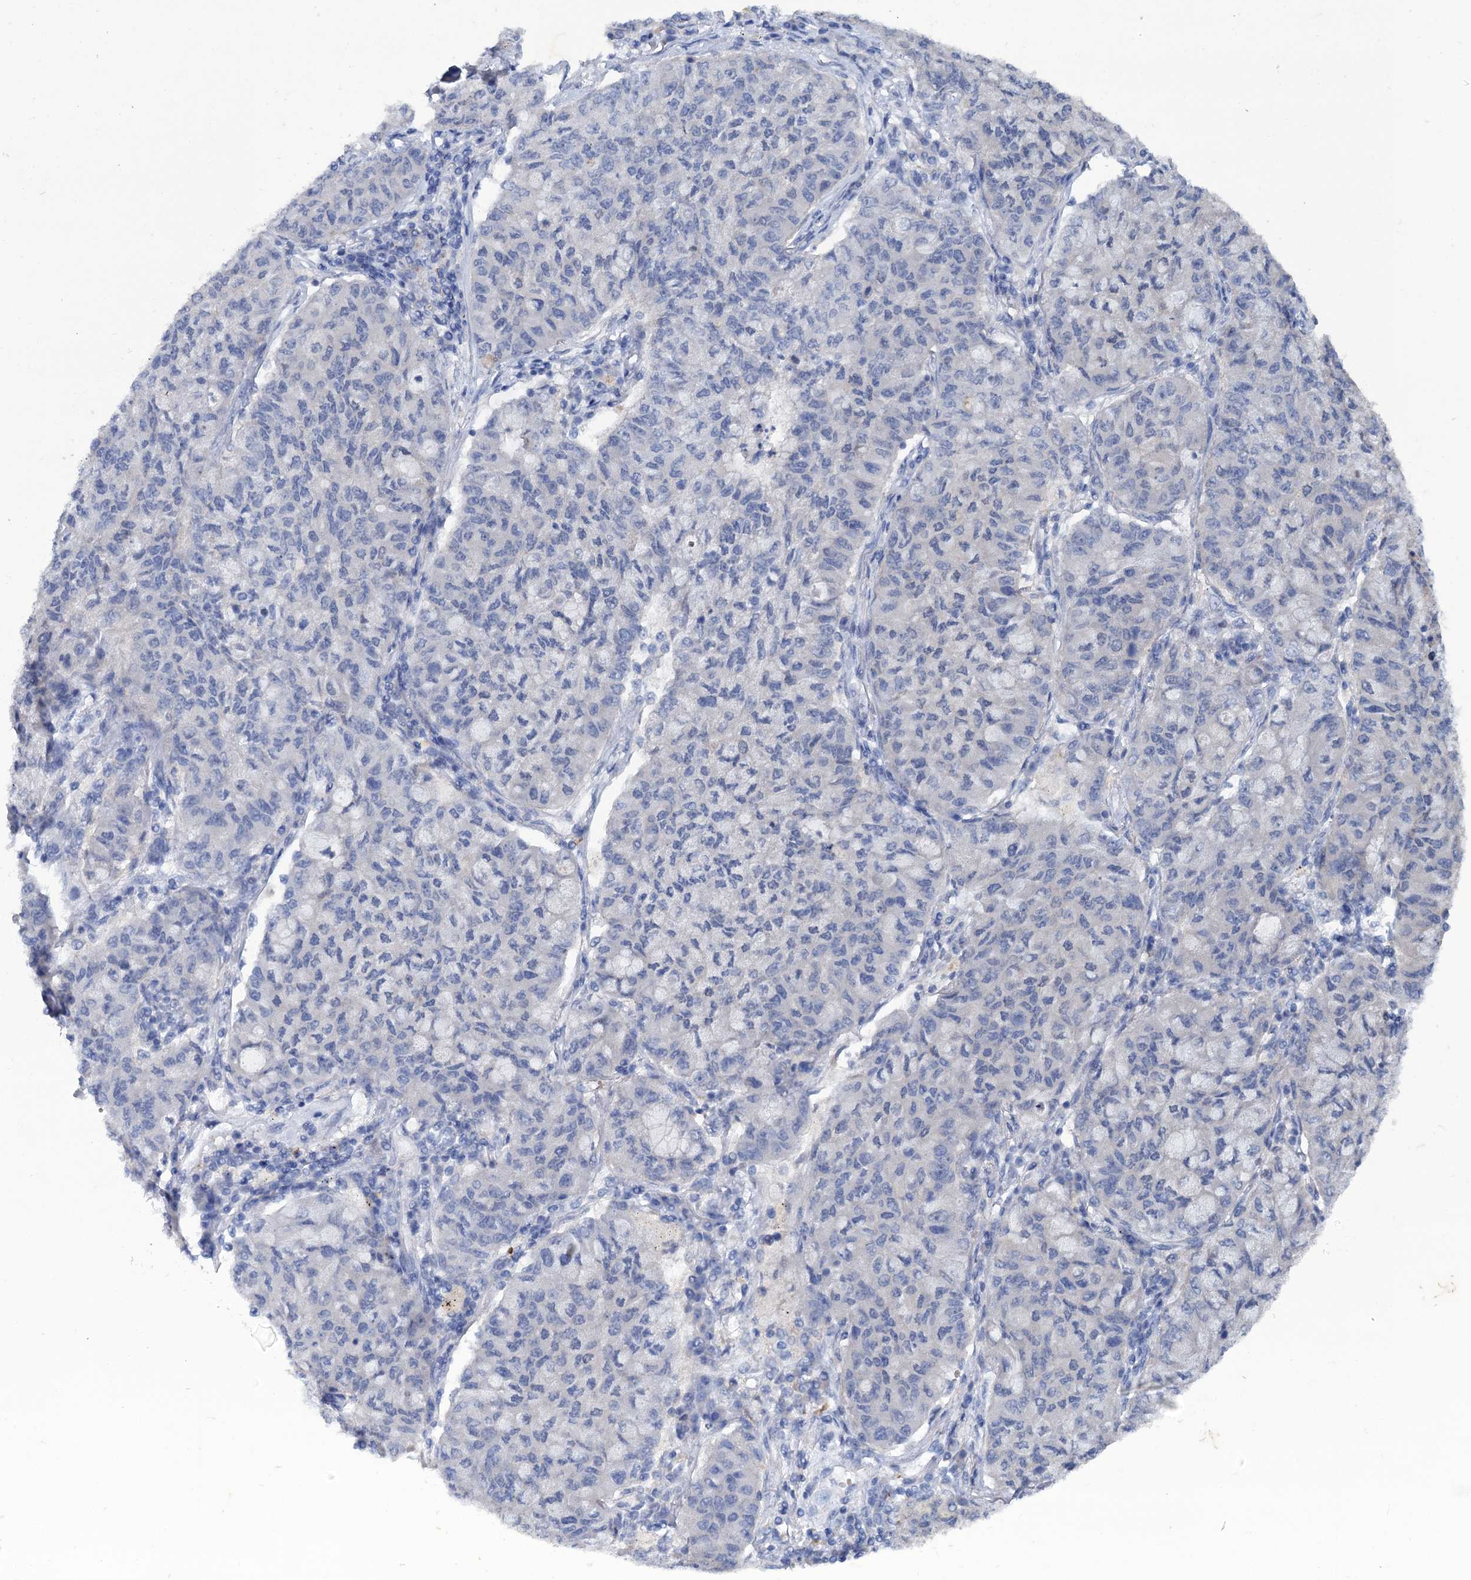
{"staining": {"intensity": "negative", "quantity": "none", "location": "none"}, "tissue": "lung cancer", "cell_type": "Tumor cells", "image_type": "cancer", "snomed": [{"axis": "morphology", "description": "Squamous cell carcinoma, NOS"}, {"axis": "topography", "description": "Lung"}], "caption": "Human lung squamous cell carcinoma stained for a protein using immunohistochemistry displays no positivity in tumor cells.", "gene": "MID1IP1", "patient": {"sex": "male", "age": 74}}